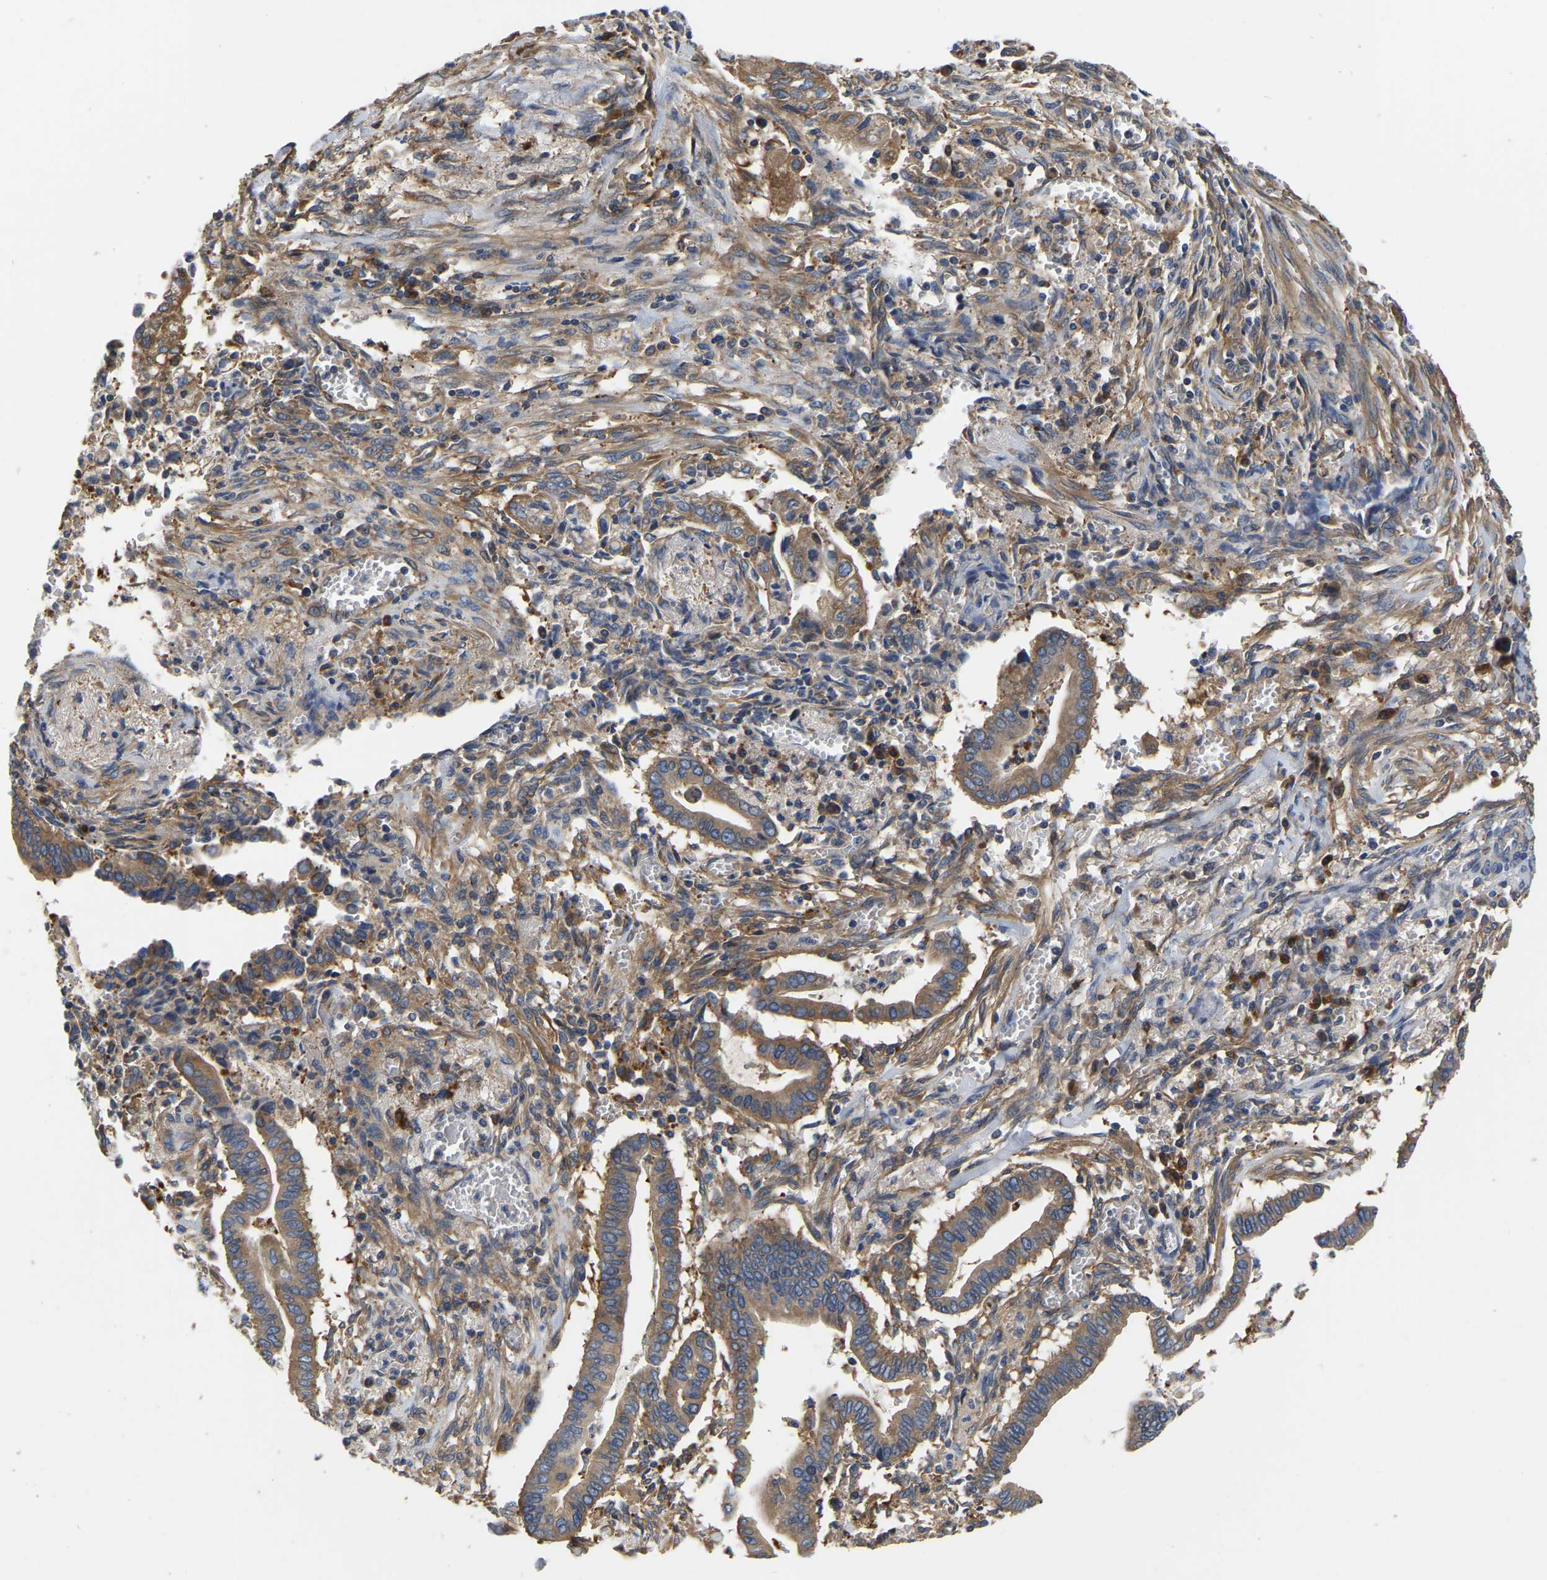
{"staining": {"intensity": "moderate", "quantity": ">75%", "location": "cytoplasmic/membranous"}, "tissue": "cervical cancer", "cell_type": "Tumor cells", "image_type": "cancer", "snomed": [{"axis": "morphology", "description": "Adenocarcinoma, NOS"}, {"axis": "topography", "description": "Cervix"}], "caption": "DAB (3,3'-diaminobenzidine) immunohistochemical staining of human cervical cancer (adenocarcinoma) exhibits moderate cytoplasmic/membranous protein positivity in about >75% of tumor cells. The protein of interest is shown in brown color, while the nuclei are stained blue.", "gene": "GARS1", "patient": {"sex": "female", "age": 44}}